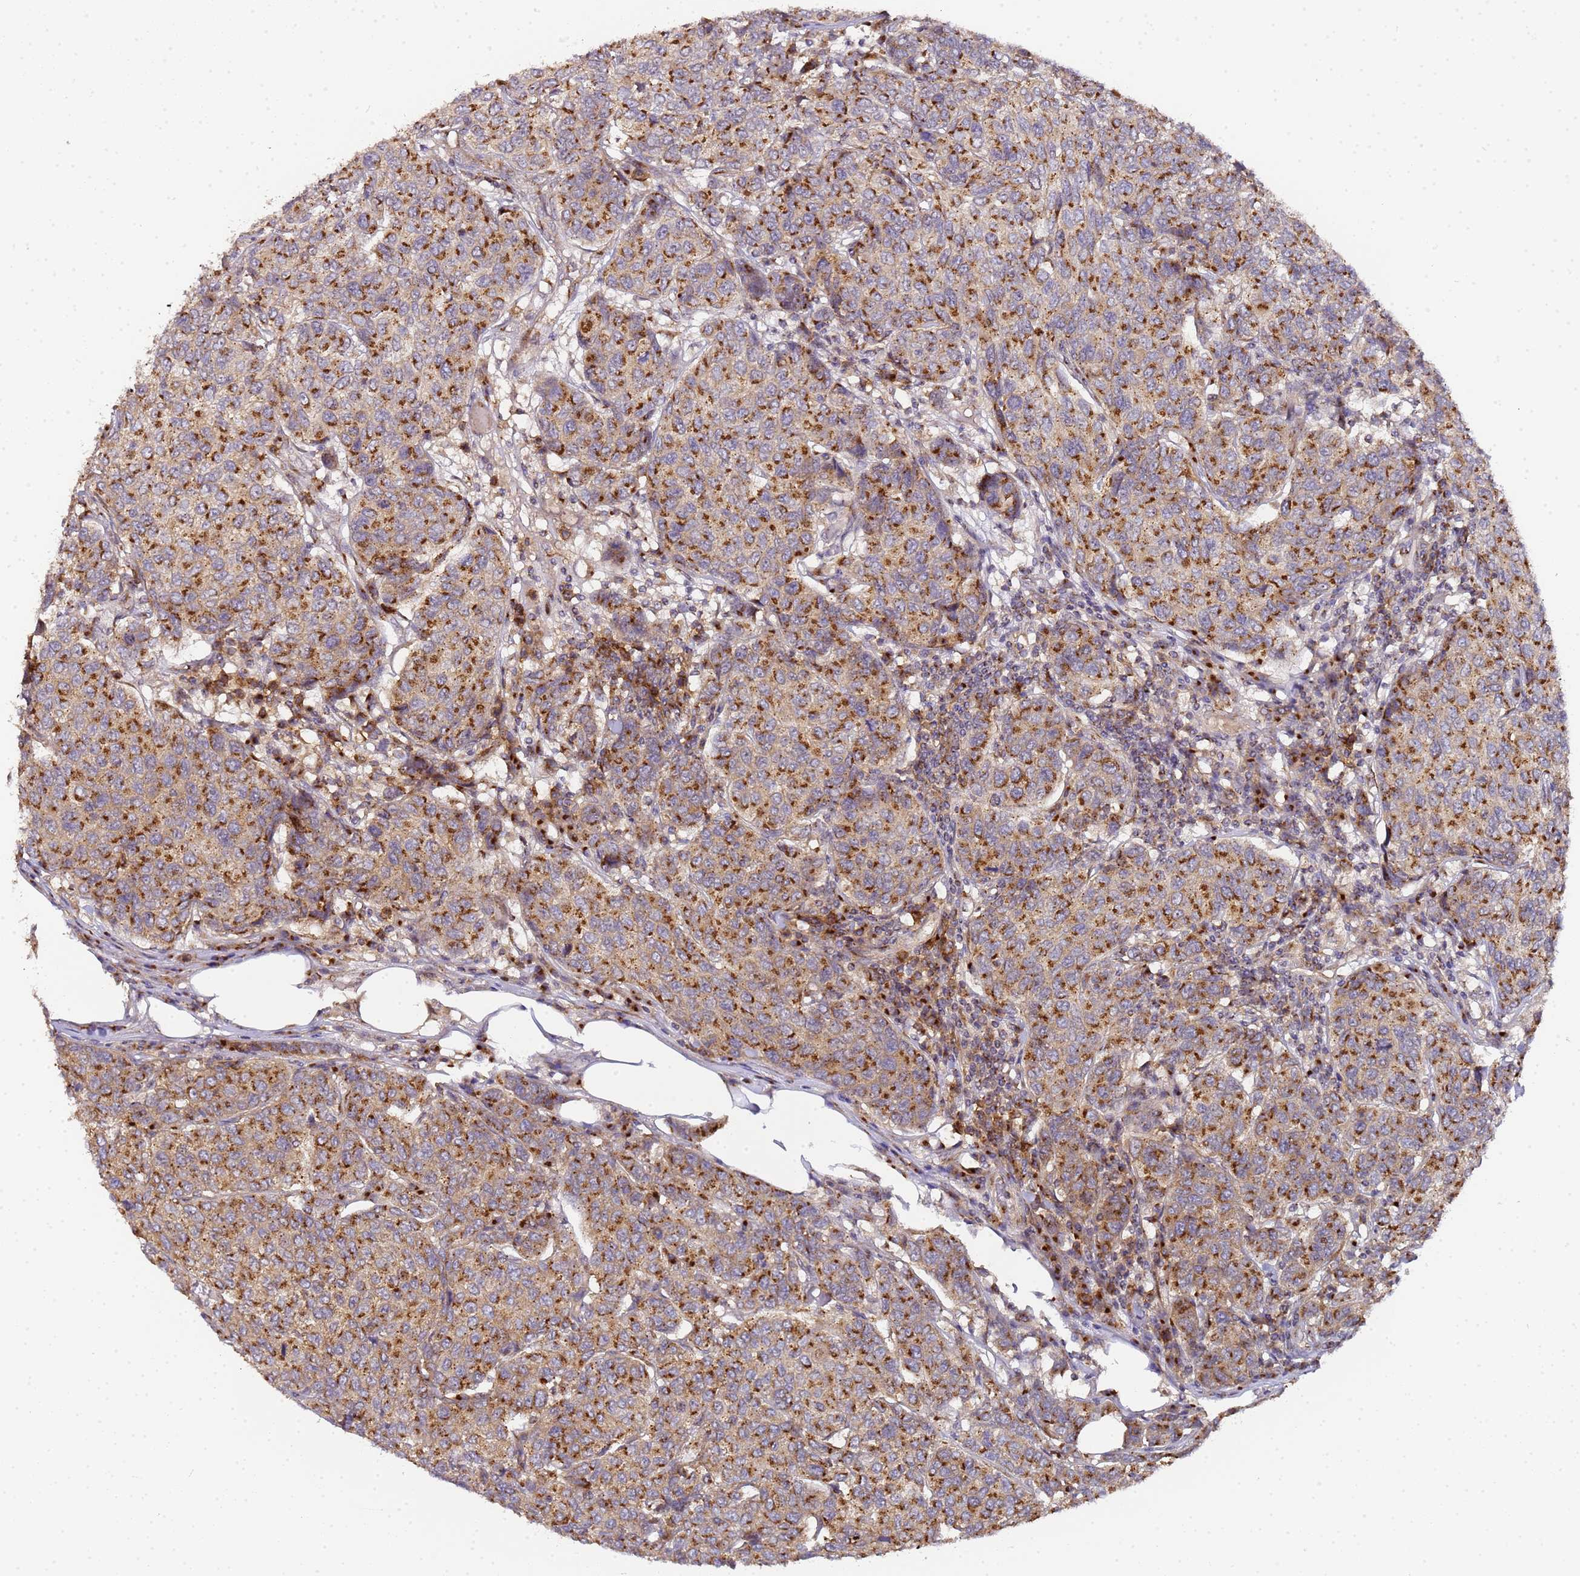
{"staining": {"intensity": "strong", "quantity": ">75%", "location": "cytoplasmic/membranous"}, "tissue": "breast cancer", "cell_type": "Tumor cells", "image_type": "cancer", "snomed": [{"axis": "morphology", "description": "Duct carcinoma"}, {"axis": "topography", "description": "Breast"}], "caption": "Immunohistochemical staining of breast intraductal carcinoma exhibits high levels of strong cytoplasmic/membranous expression in about >75% of tumor cells.", "gene": "MRPL49", "patient": {"sex": "female", "age": 55}}